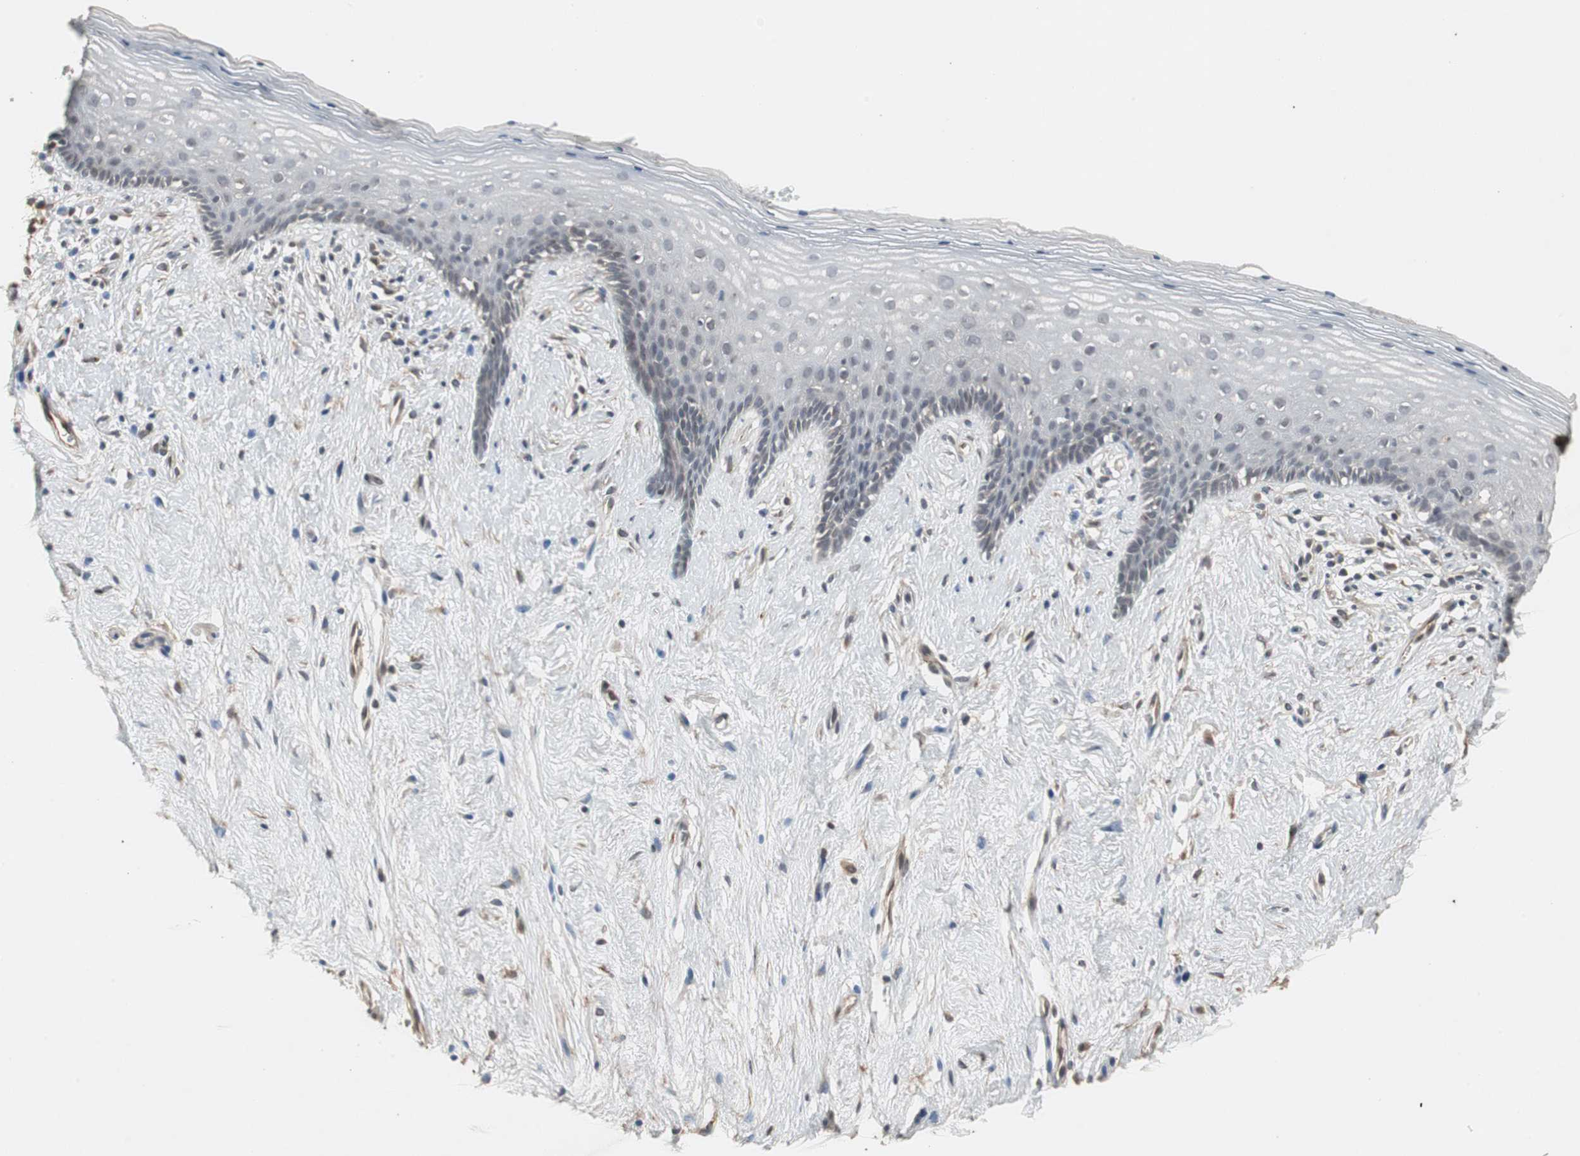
{"staining": {"intensity": "negative", "quantity": "none", "location": "none"}, "tissue": "vagina", "cell_type": "Squamous epithelial cells", "image_type": "normal", "snomed": [{"axis": "morphology", "description": "Normal tissue, NOS"}, {"axis": "topography", "description": "Vagina"}], "caption": "A histopathology image of vagina stained for a protein displays no brown staining in squamous epithelial cells. The staining was performed using DAB (3,3'-diaminobenzidine) to visualize the protein expression in brown, while the nuclei were stained in blue with hematoxylin (Magnification: 20x).", "gene": "ATP2B2", "patient": {"sex": "female", "age": 44}}